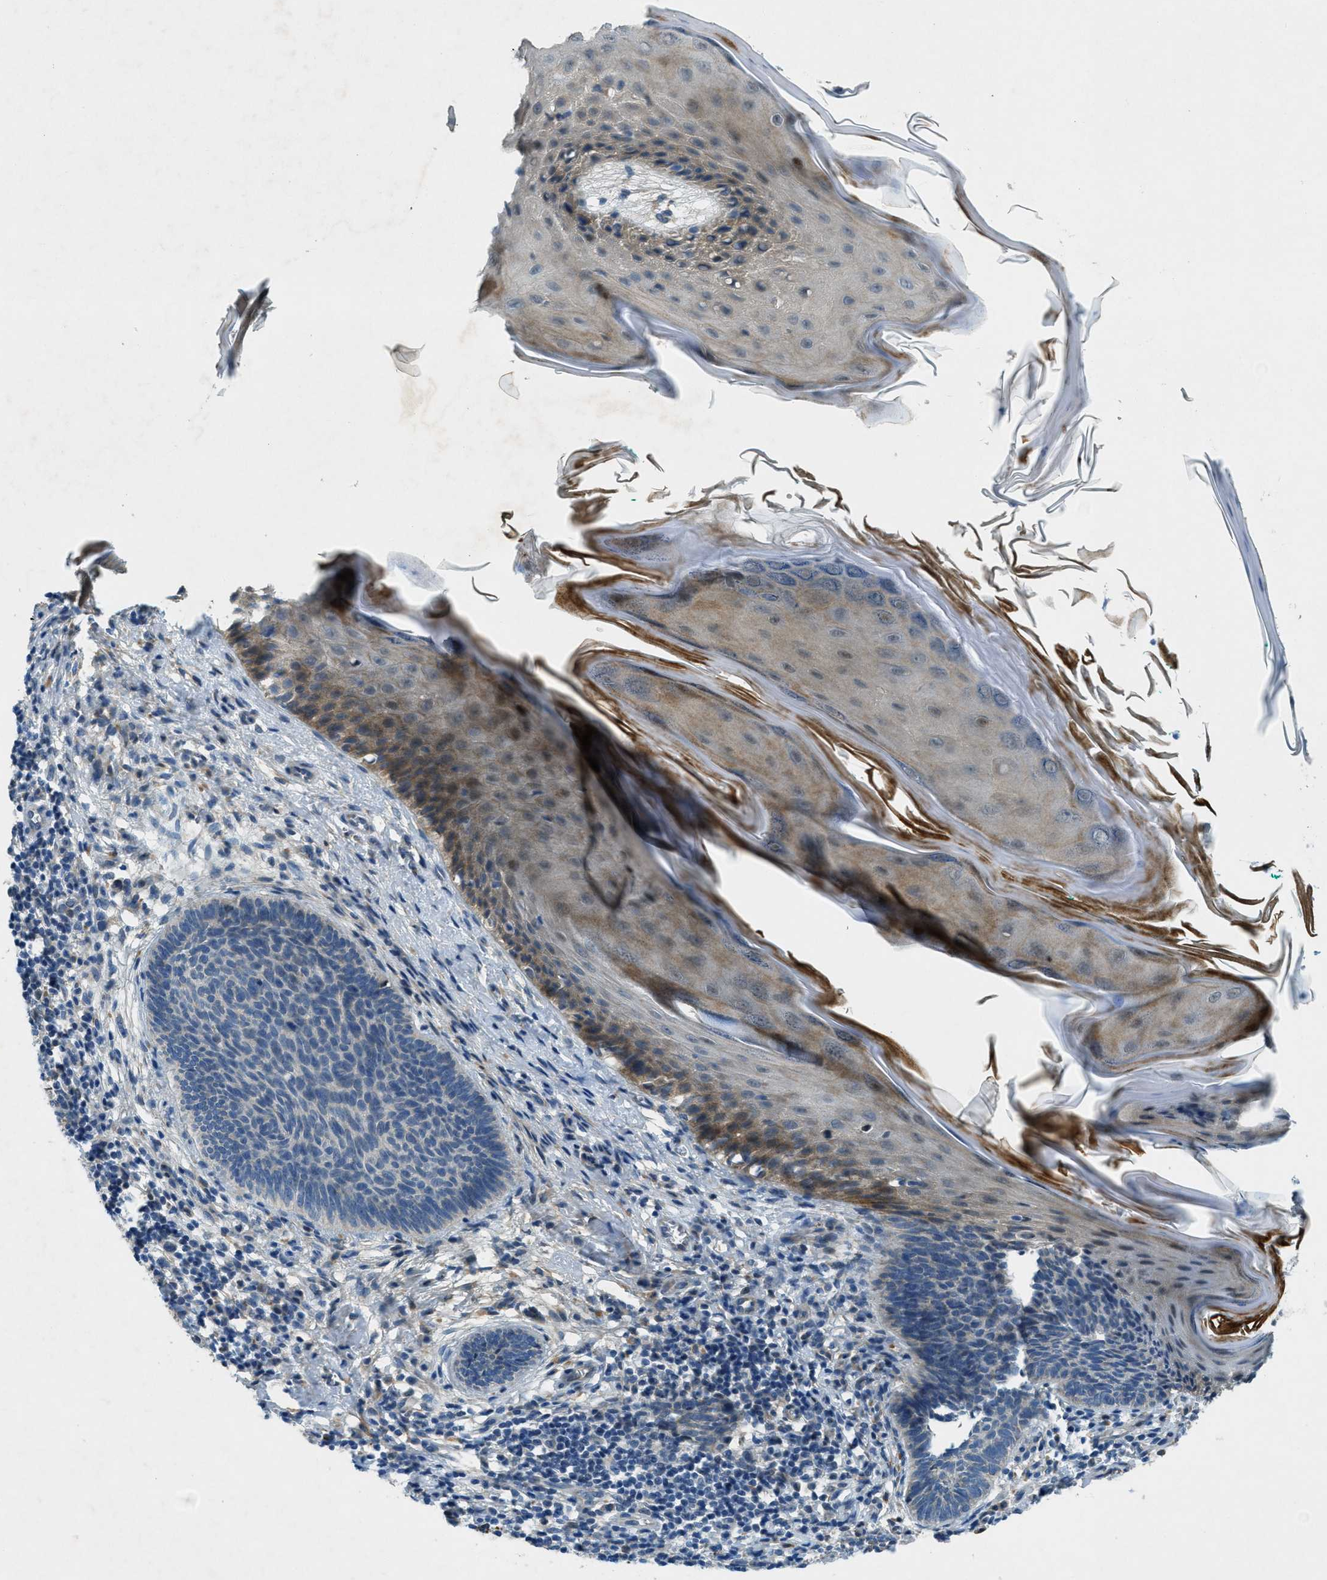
{"staining": {"intensity": "weak", "quantity": "<25%", "location": "cytoplasmic/membranous"}, "tissue": "skin cancer", "cell_type": "Tumor cells", "image_type": "cancer", "snomed": [{"axis": "morphology", "description": "Basal cell carcinoma"}, {"axis": "topography", "description": "Skin"}], "caption": "A histopathology image of human basal cell carcinoma (skin) is negative for staining in tumor cells.", "gene": "SNX14", "patient": {"sex": "male", "age": 60}}